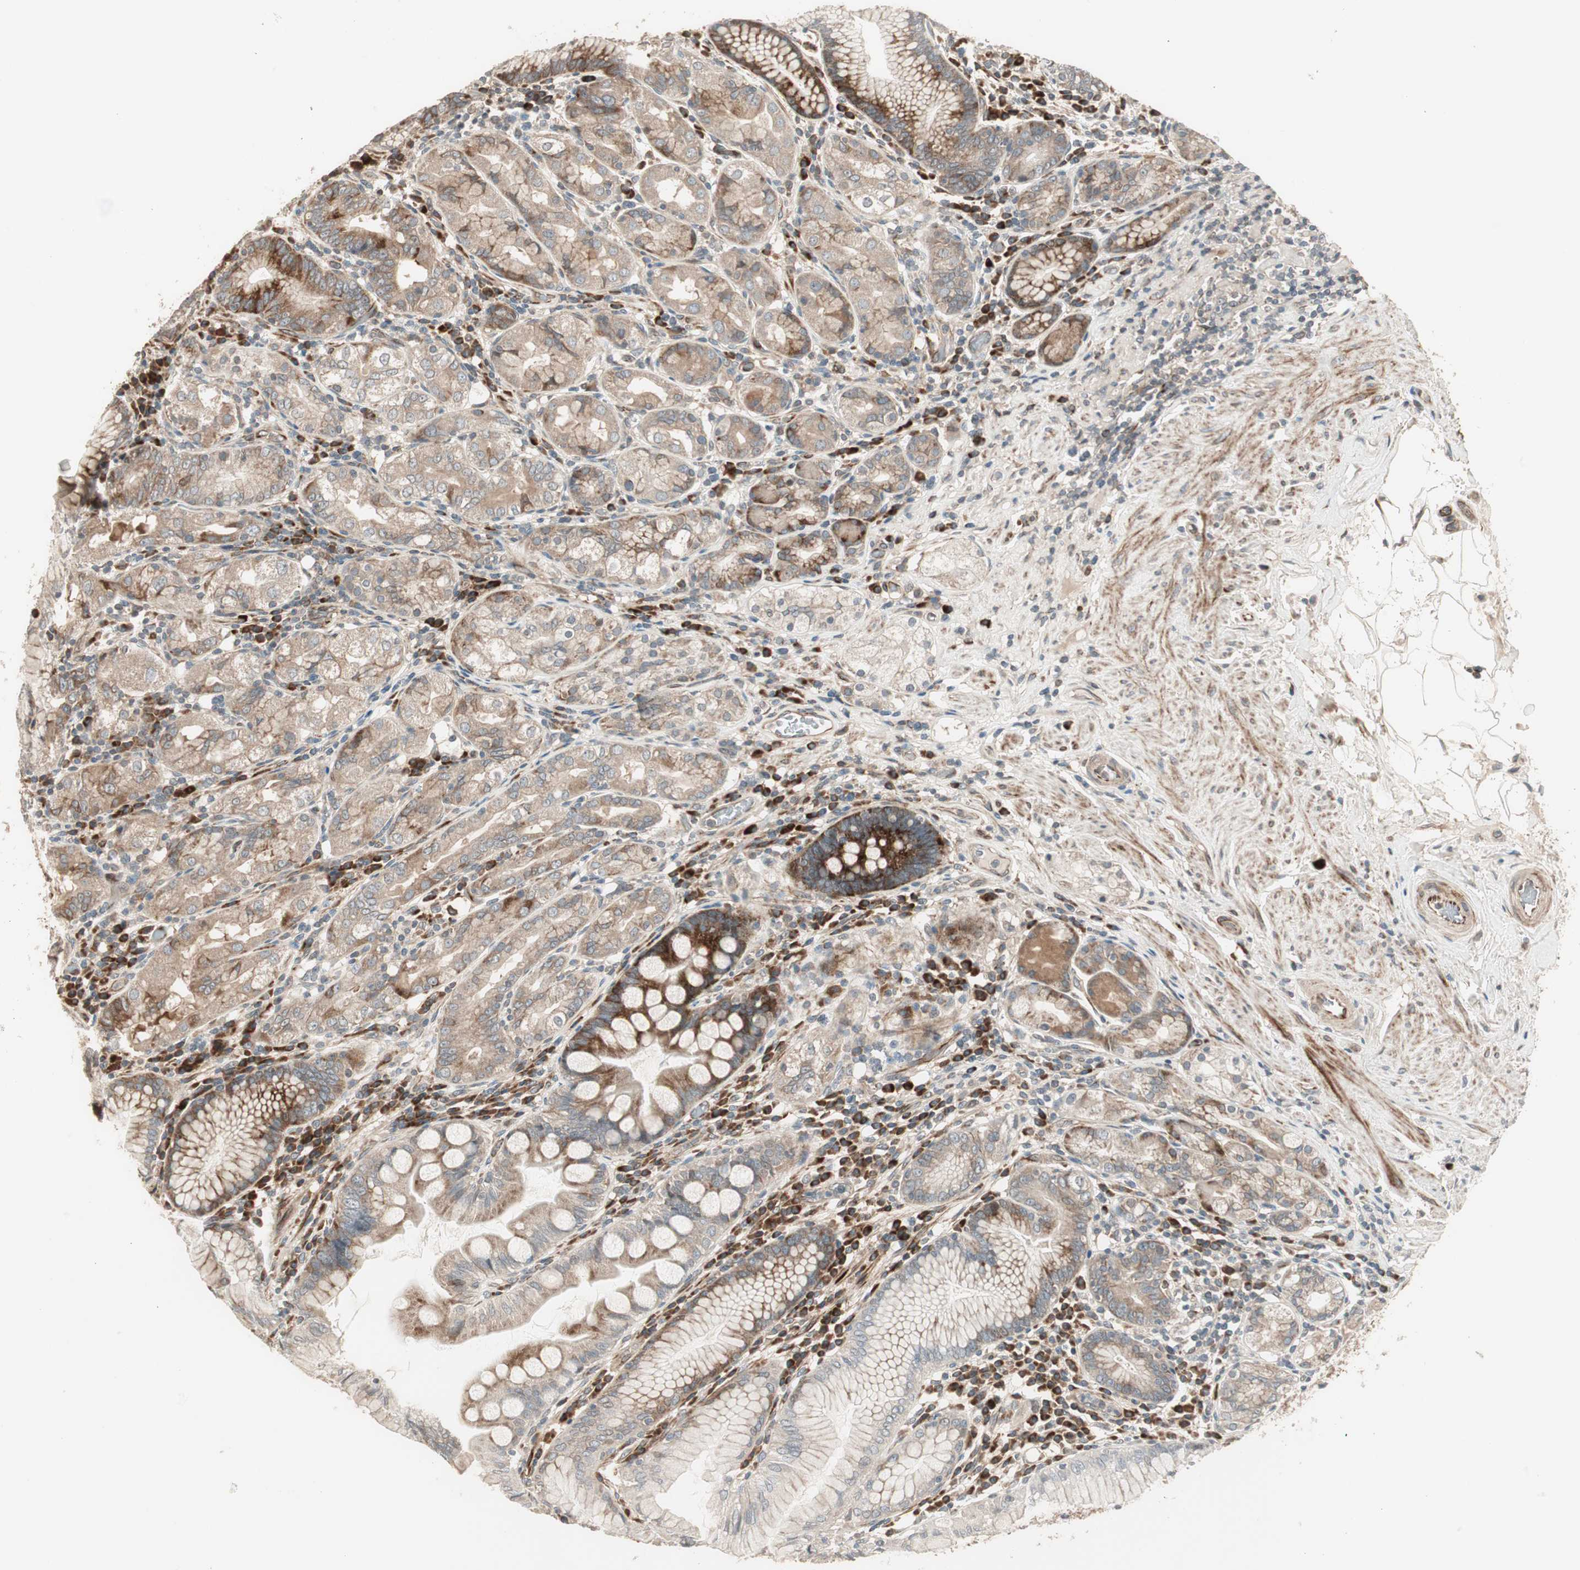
{"staining": {"intensity": "moderate", "quantity": ">75%", "location": "cytoplasmic/membranous"}, "tissue": "stomach", "cell_type": "Glandular cells", "image_type": "normal", "snomed": [{"axis": "morphology", "description": "Normal tissue, NOS"}, {"axis": "topography", "description": "Stomach, lower"}], "caption": "Benign stomach was stained to show a protein in brown. There is medium levels of moderate cytoplasmic/membranous expression in approximately >75% of glandular cells. (Brightfield microscopy of DAB IHC at high magnification).", "gene": "PPP2R5E", "patient": {"sex": "female", "age": 76}}